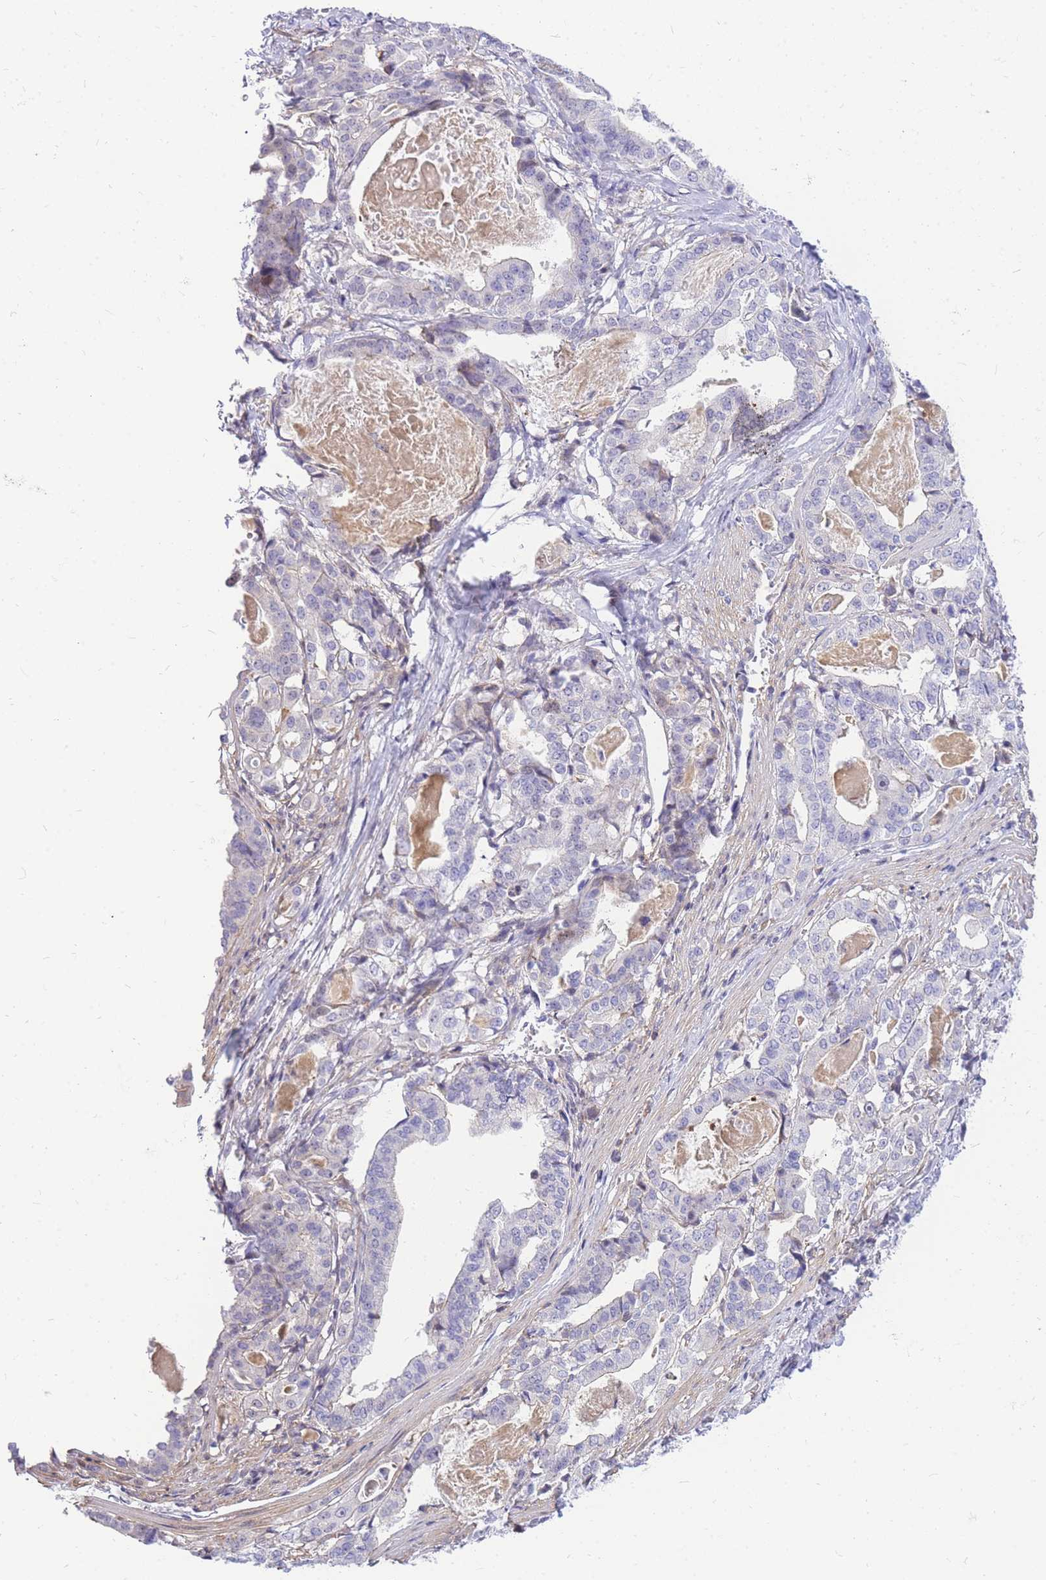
{"staining": {"intensity": "negative", "quantity": "none", "location": "none"}, "tissue": "stomach cancer", "cell_type": "Tumor cells", "image_type": "cancer", "snomed": [{"axis": "morphology", "description": "Adenocarcinoma, NOS"}, {"axis": "topography", "description": "Stomach"}], "caption": "This is an IHC micrograph of human adenocarcinoma (stomach). There is no expression in tumor cells.", "gene": "S100PBP", "patient": {"sex": "male", "age": 48}}